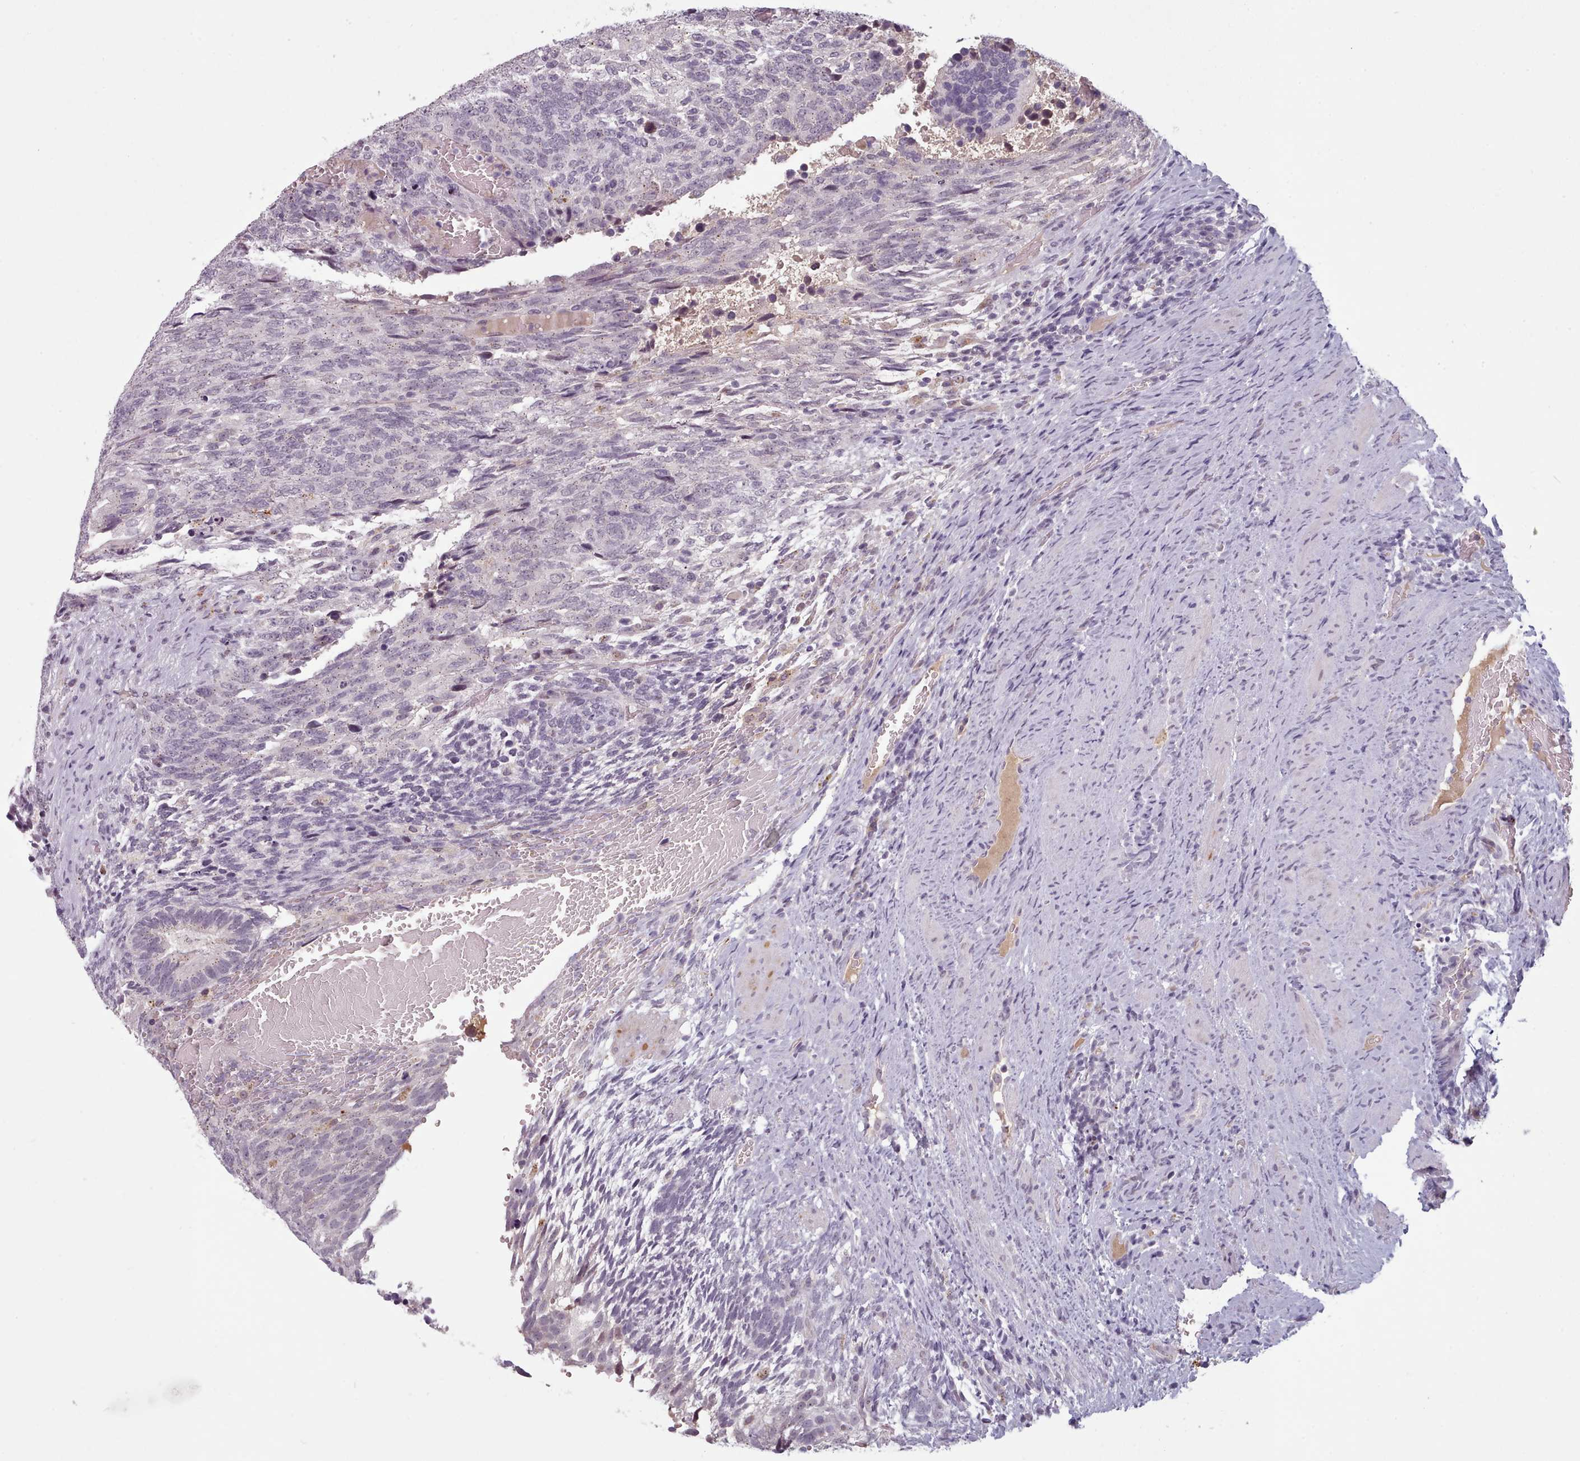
{"staining": {"intensity": "negative", "quantity": "none", "location": "none"}, "tissue": "testis cancer", "cell_type": "Tumor cells", "image_type": "cancer", "snomed": [{"axis": "morphology", "description": "Carcinoma, Embryonal, NOS"}, {"axis": "topography", "description": "Testis"}], "caption": "Tumor cells show no significant protein expression in testis cancer.", "gene": "PBX4", "patient": {"sex": "male", "age": 23}}